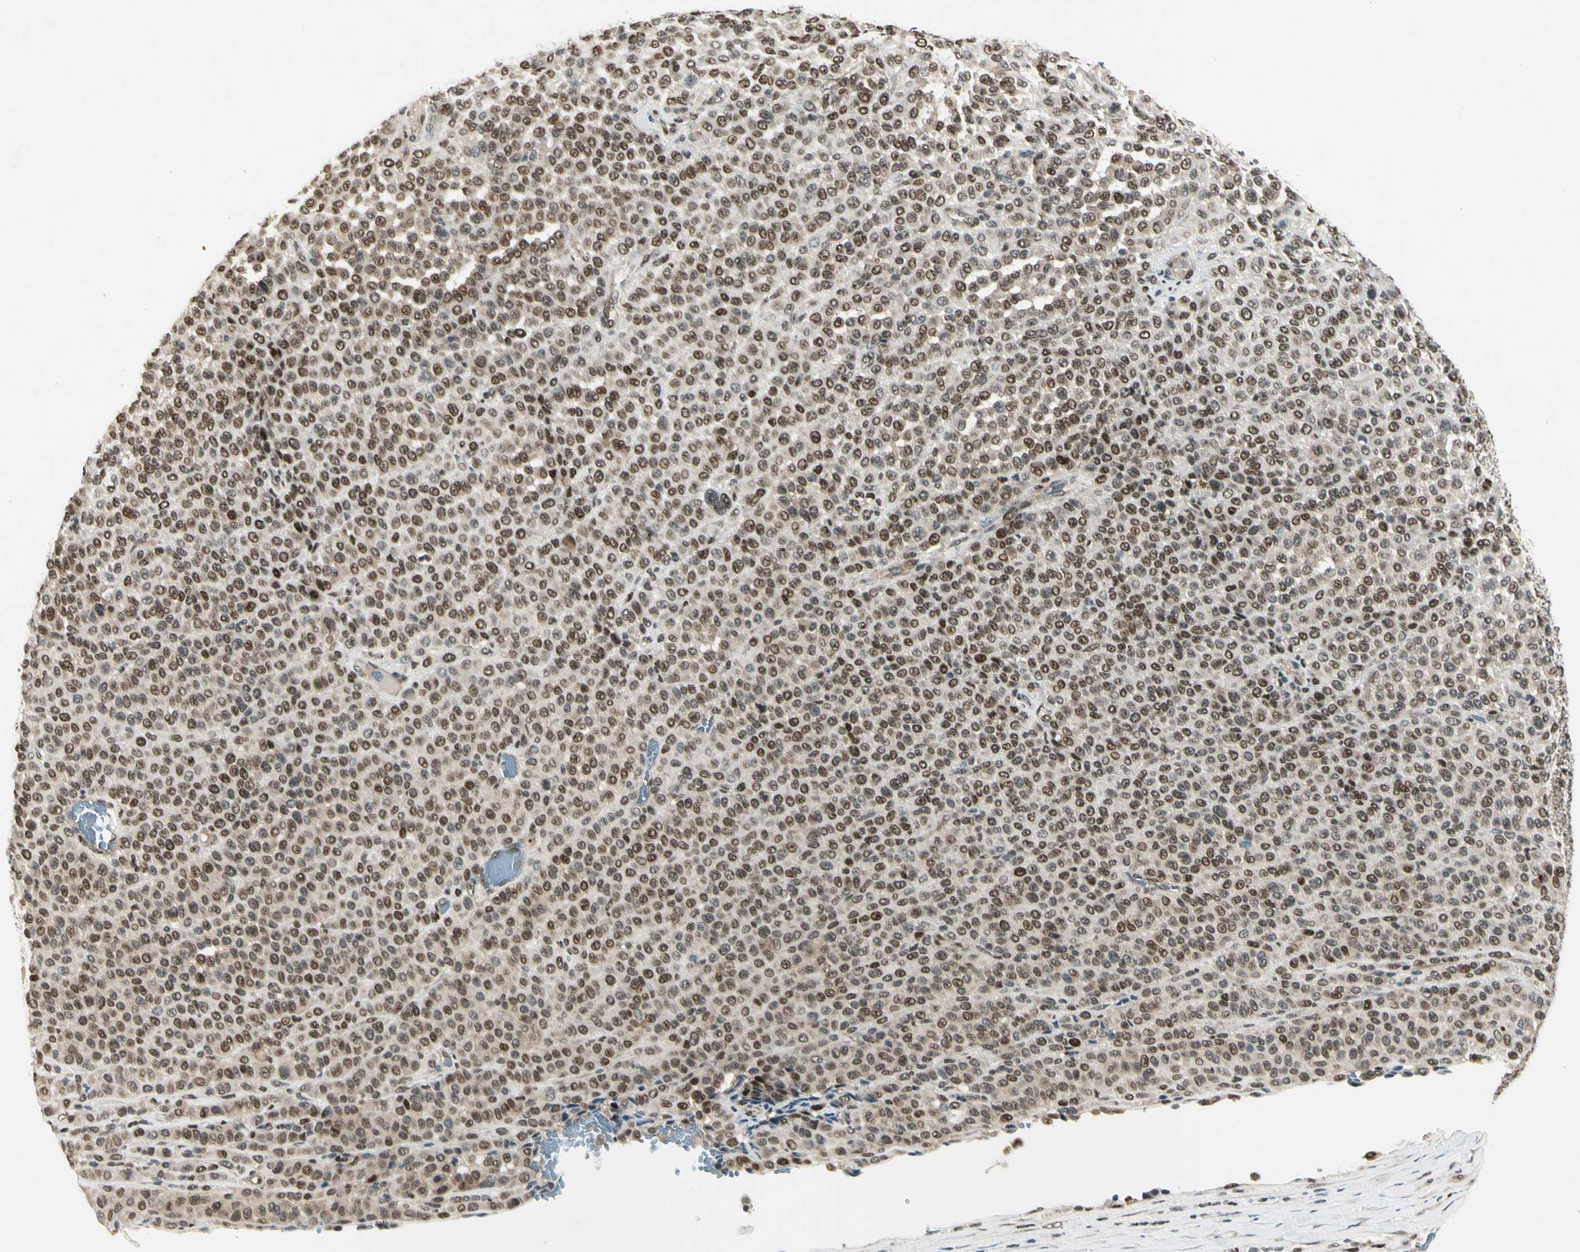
{"staining": {"intensity": "strong", "quantity": ">75%", "location": "nuclear"}, "tissue": "melanoma", "cell_type": "Tumor cells", "image_type": "cancer", "snomed": [{"axis": "morphology", "description": "Malignant melanoma, Metastatic site"}, {"axis": "topography", "description": "Pancreas"}], "caption": "High-power microscopy captured an immunohistochemistry photomicrograph of melanoma, revealing strong nuclear expression in approximately >75% of tumor cells.", "gene": "GTF3A", "patient": {"sex": "female", "age": 30}}